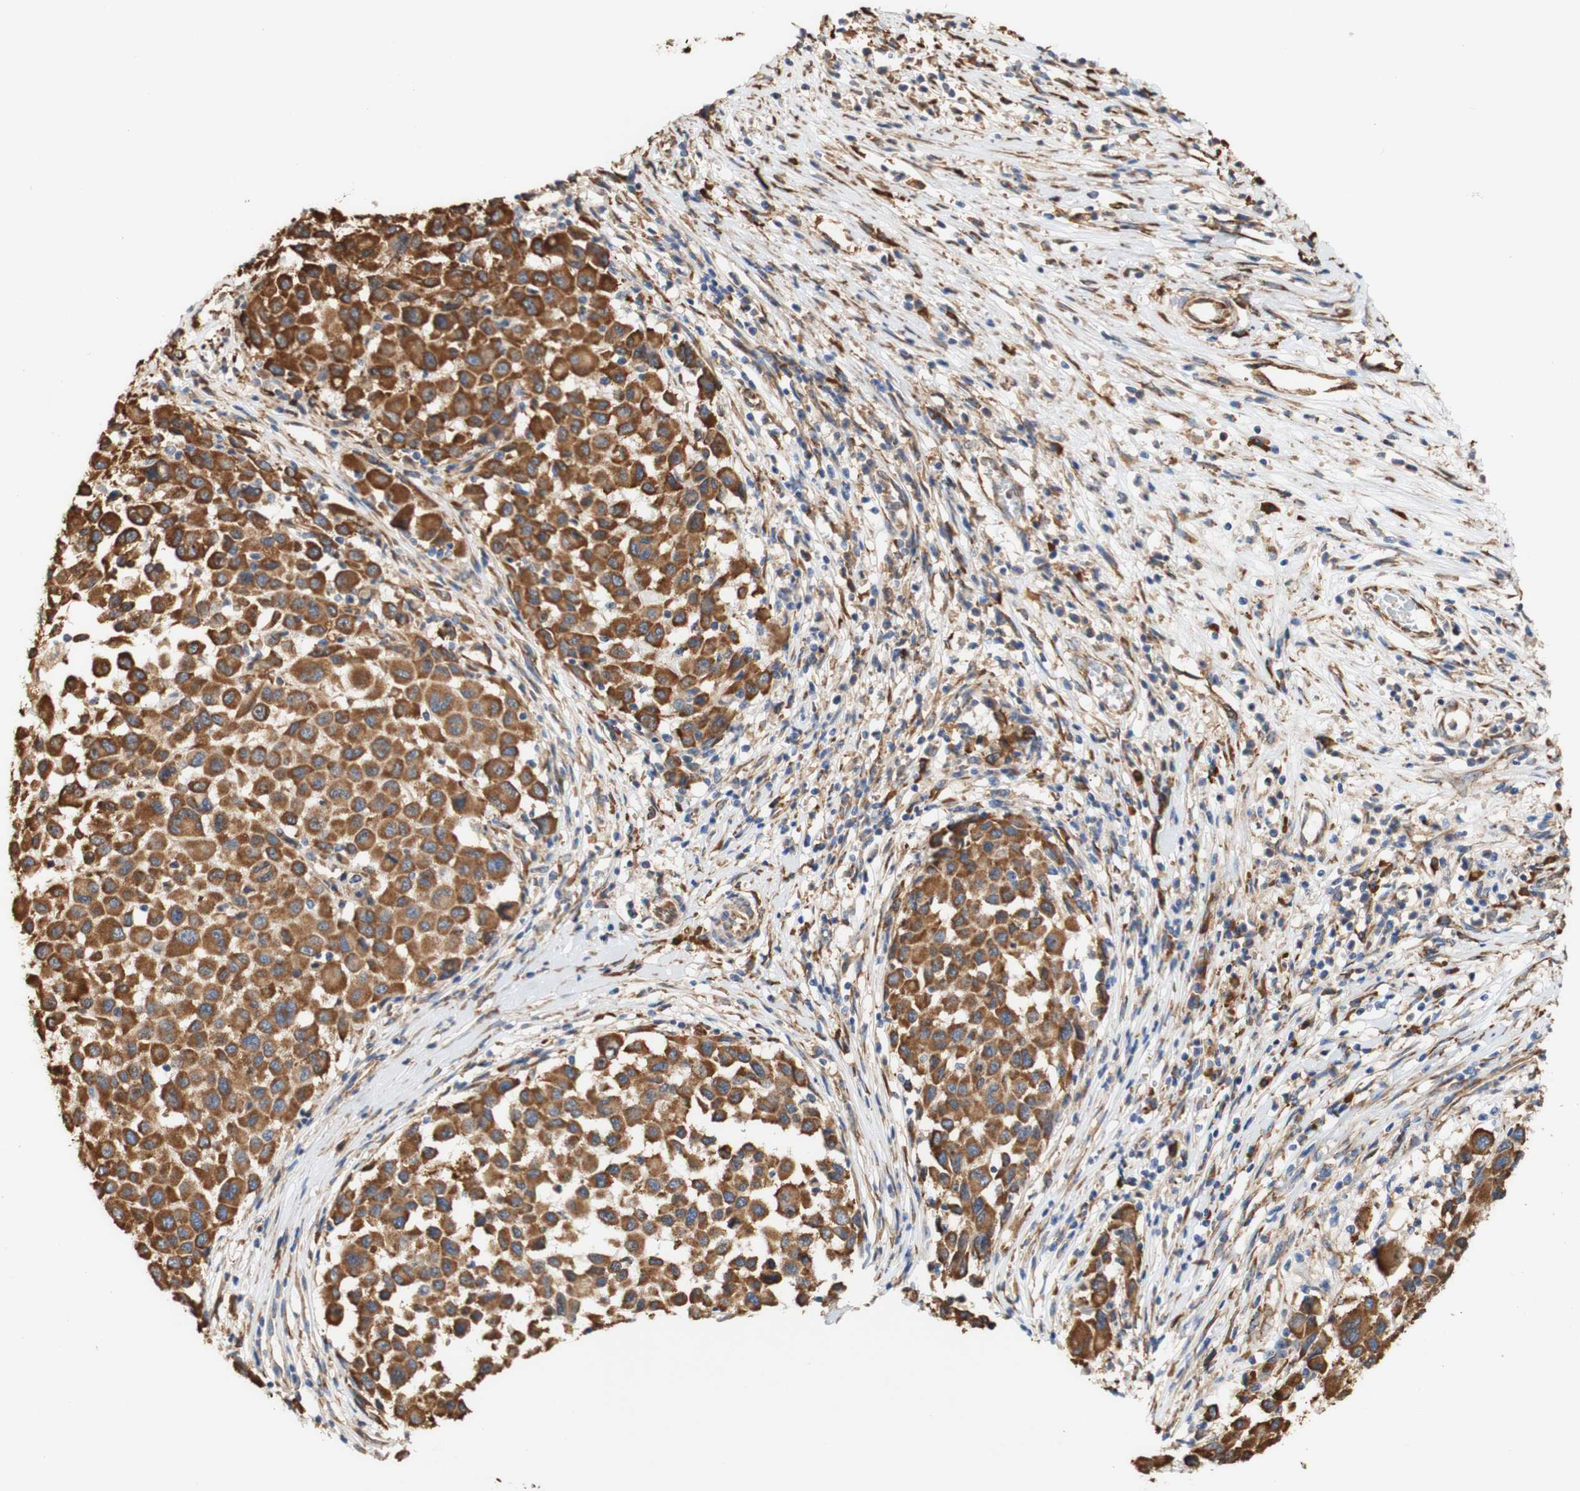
{"staining": {"intensity": "strong", "quantity": ">75%", "location": "cytoplasmic/membranous"}, "tissue": "melanoma", "cell_type": "Tumor cells", "image_type": "cancer", "snomed": [{"axis": "morphology", "description": "Malignant melanoma, Metastatic site"}, {"axis": "topography", "description": "Lymph node"}], "caption": "Immunohistochemistry (IHC) of malignant melanoma (metastatic site) demonstrates high levels of strong cytoplasmic/membranous staining in approximately >75% of tumor cells. (IHC, brightfield microscopy, high magnification).", "gene": "EIF2AK4", "patient": {"sex": "male", "age": 61}}